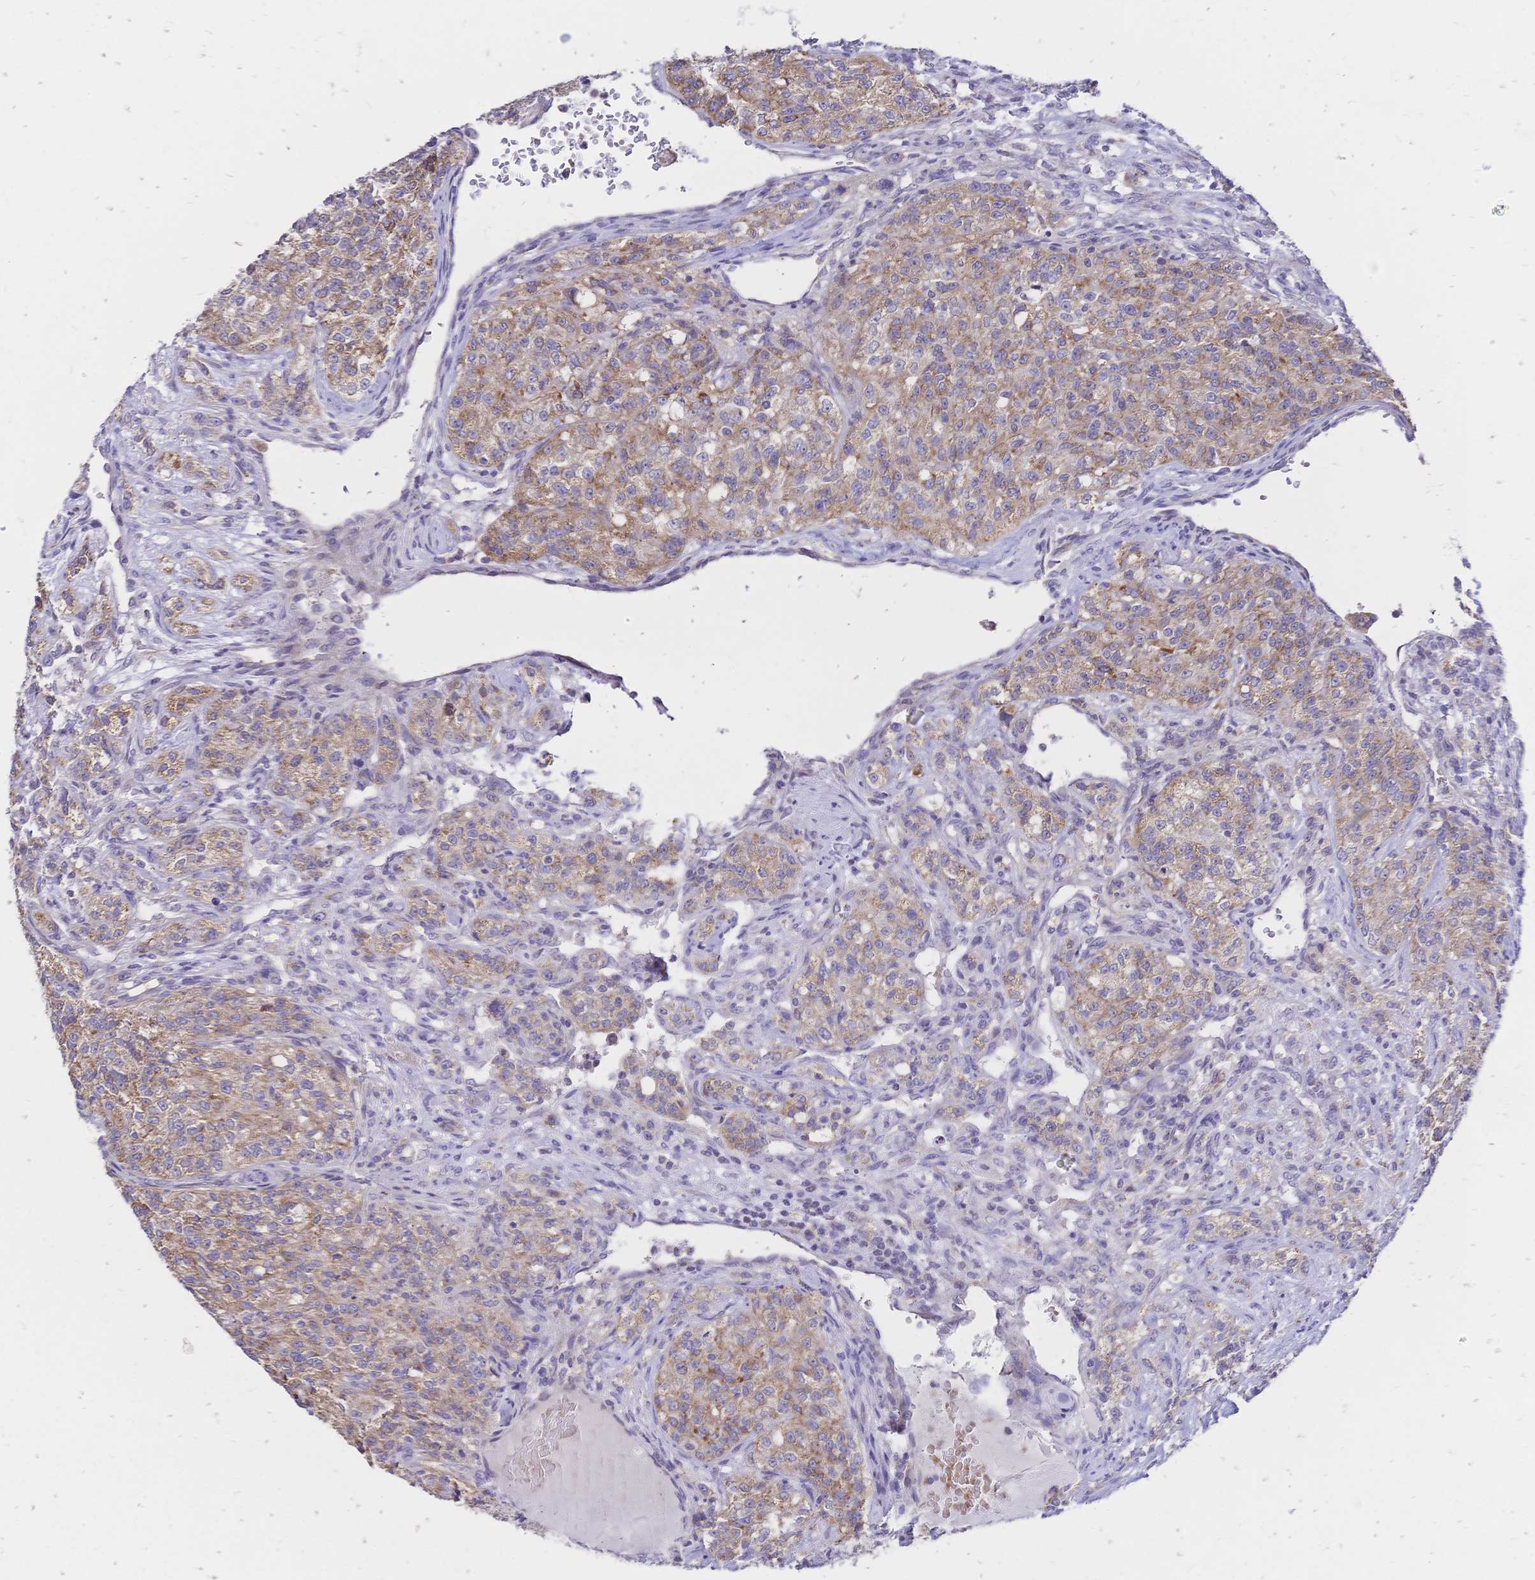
{"staining": {"intensity": "moderate", "quantity": "25%-75%", "location": "cytoplasmic/membranous"}, "tissue": "renal cancer", "cell_type": "Tumor cells", "image_type": "cancer", "snomed": [{"axis": "morphology", "description": "Adenocarcinoma, NOS"}, {"axis": "topography", "description": "Kidney"}], "caption": "Renal adenocarcinoma stained with DAB immunohistochemistry demonstrates medium levels of moderate cytoplasmic/membranous staining in about 25%-75% of tumor cells.", "gene": "CLEC18B", "patient": {"sex": "female", "age": 63}}